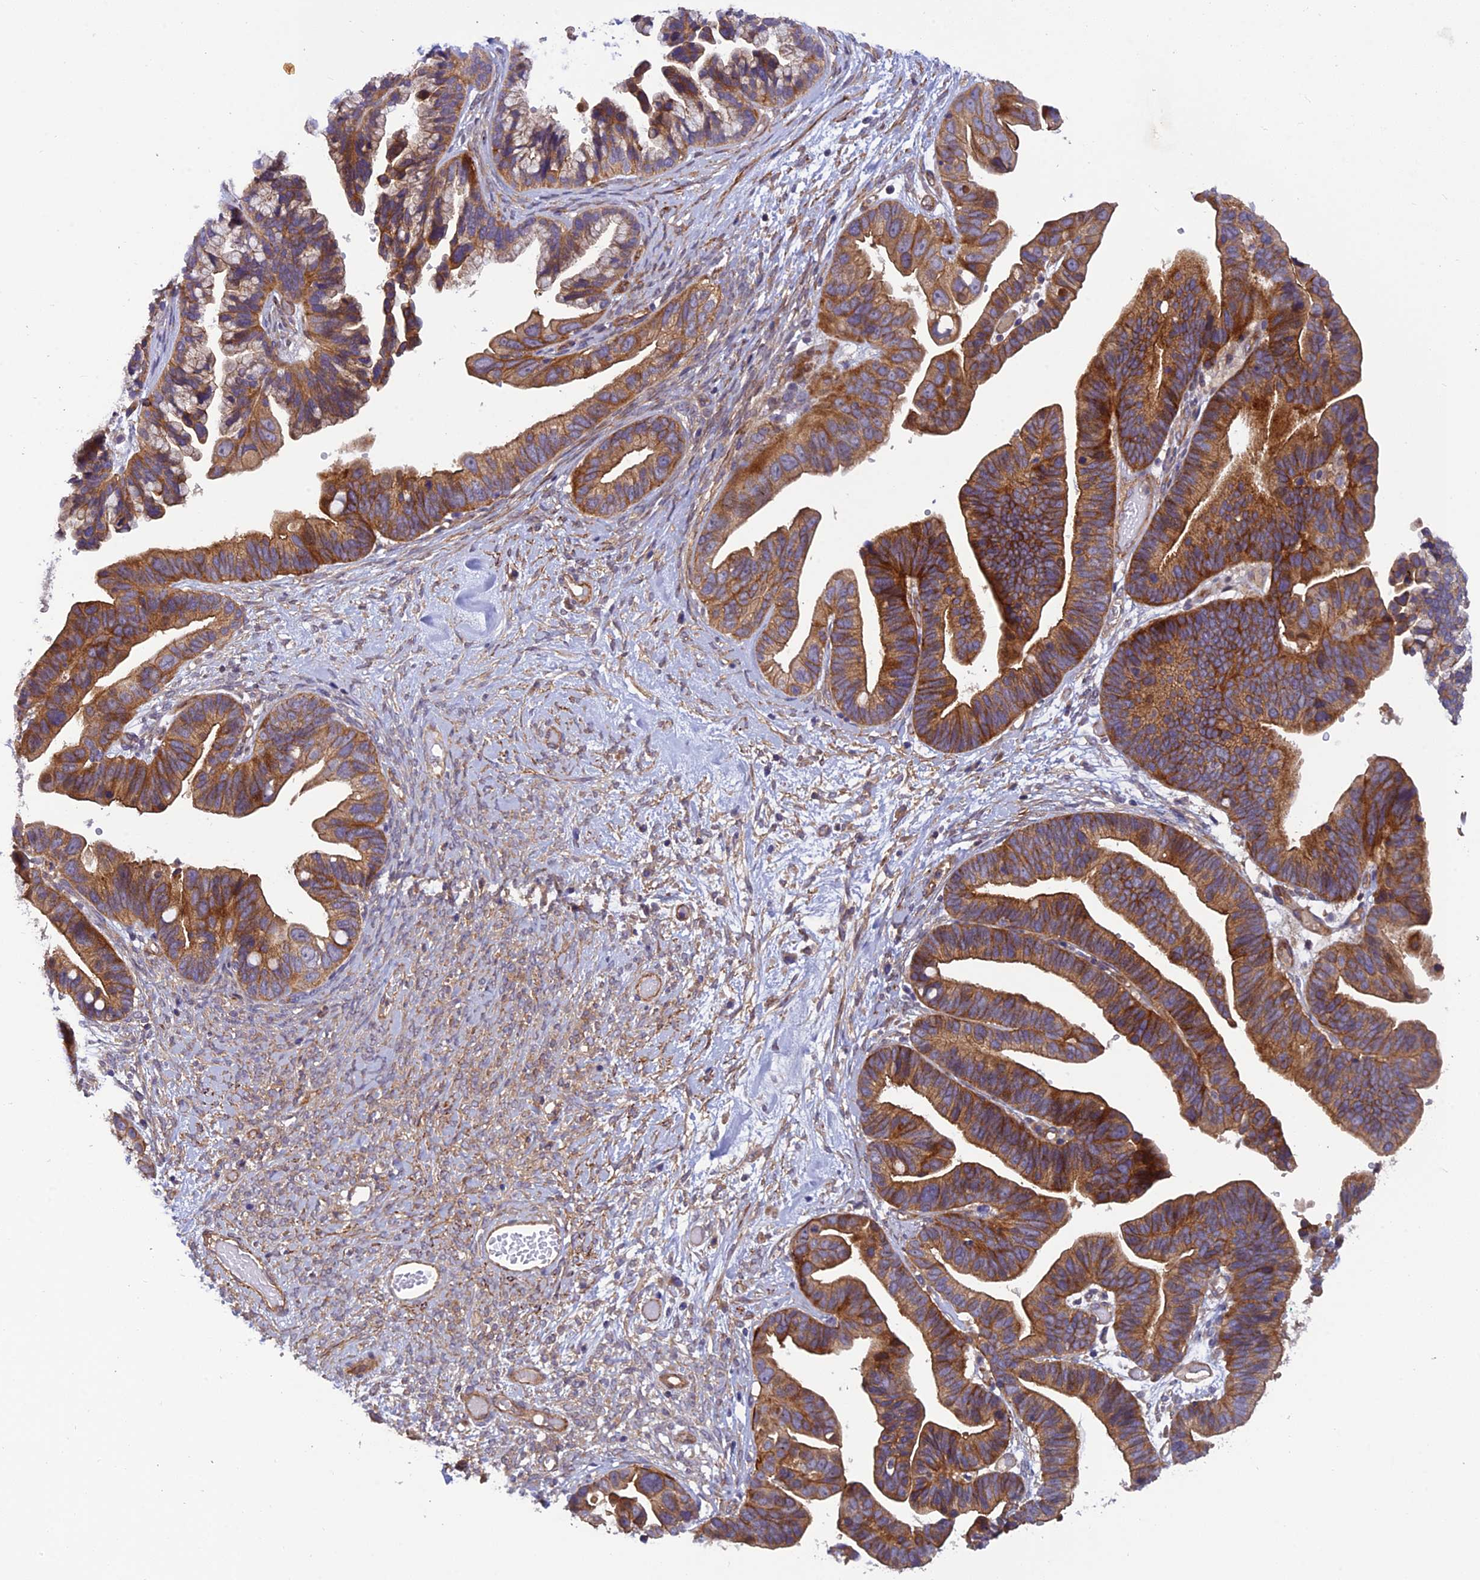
{"staining": {"intensity": "strong", "quantity": ">75%", "location": "cytoplasmic/membranous"}, "tissue": "ovarian cancer", "cell_type": "Tumor cells", "image_type": "cancer", "snomed": [{"axis": "morphology", "description": "Cystadenocarcinoma, serous, NOS"}, {"axis": "topography", "description": "Ovary"}], "caption": "This is a histology image of IHC staining of serous cystadenocarcinoma (ovarian), which shows strong expression in the cytoplasmic/membranous of tumor cells.", "gene": "ADAMTS15", "patient": {"sex": "female", "age": 56}}